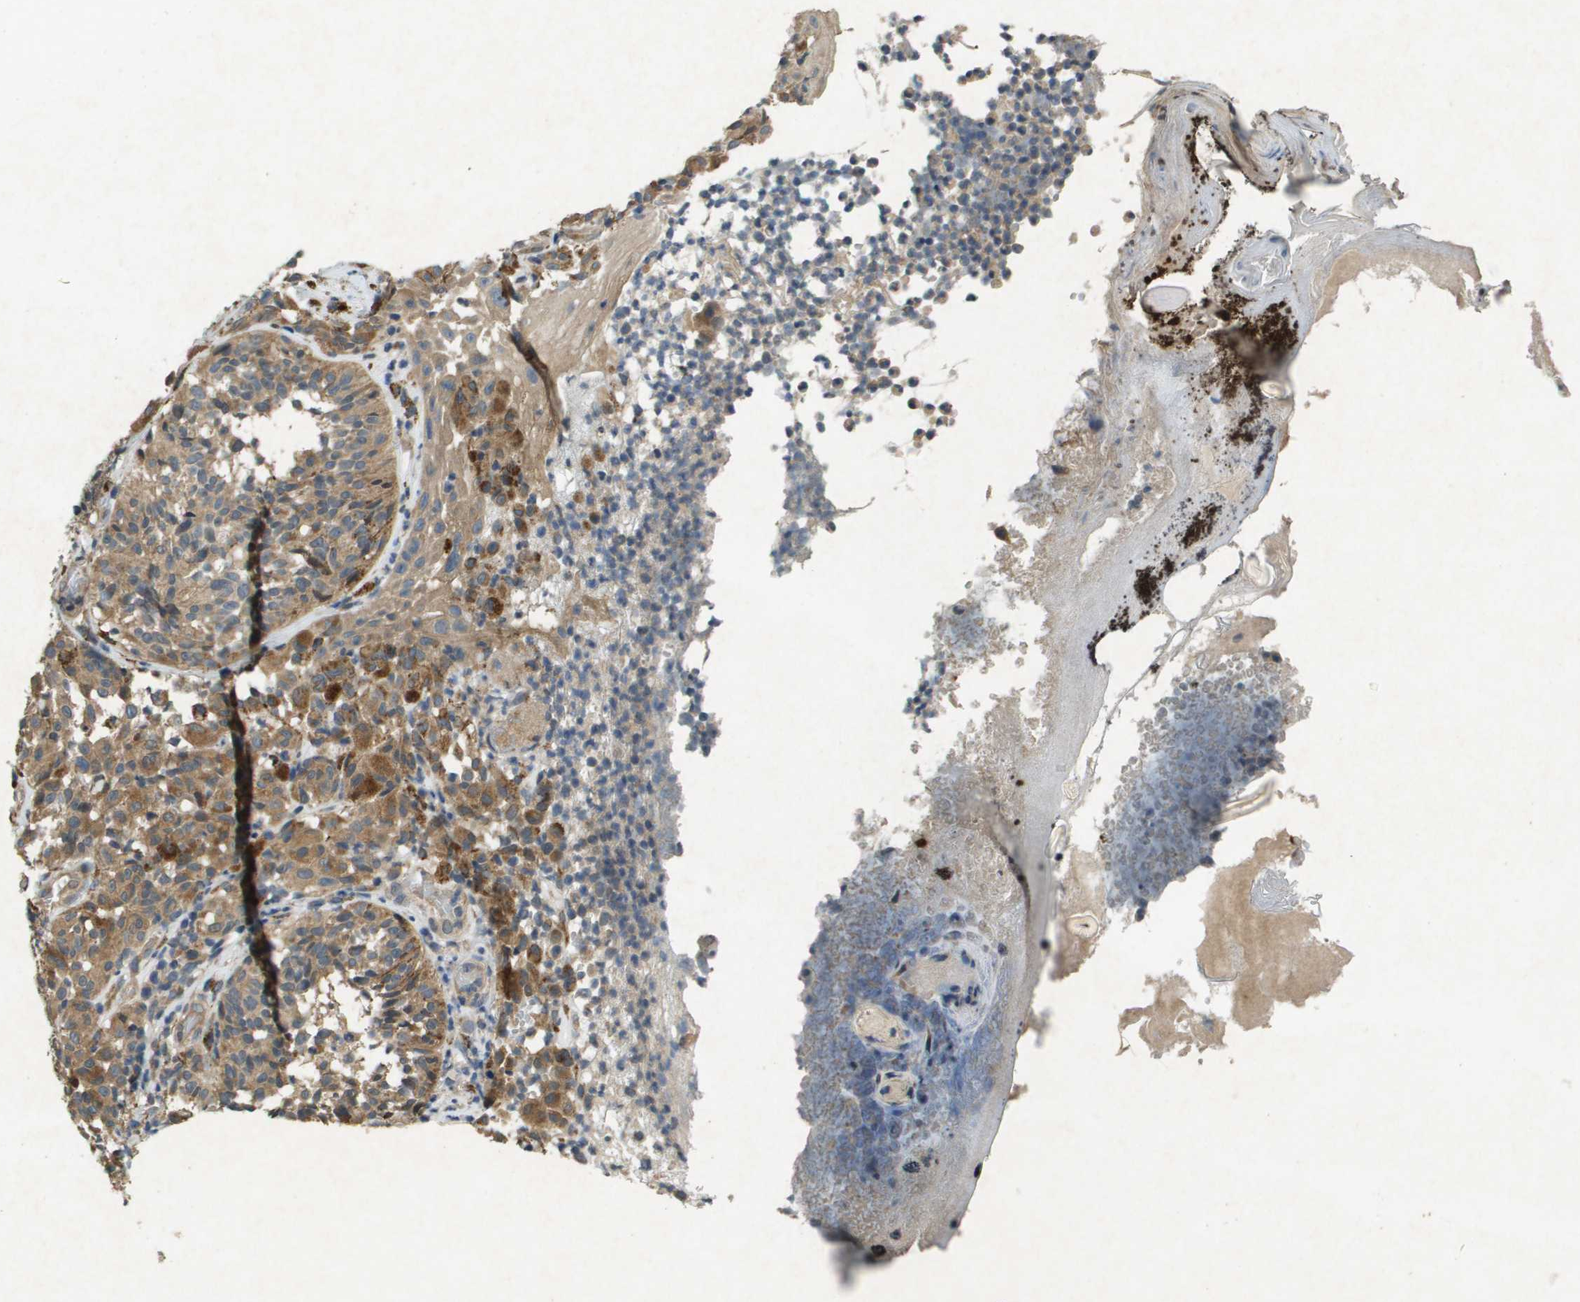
{"staining": {"intensity": "weak", "quantity": ">75%", "location": "cytoplasmic/membranous"}, "tissue": "melanoma", "cell_type": "Tumor cells", "image_type": "cancer", "snomed": [{"axis": "morphology", "description": "Malignant melanoma, NOS"}, {"axis": "topography", "description": "Skin"}], "caption": "Tumor cells demonstrate low levels of weak cytoplasmic/membranous positivity in approximately >75% of cells in human malignant melanoma.", "gene": "CDKN2C", "patient": {"sex": "female", "age": 46}}